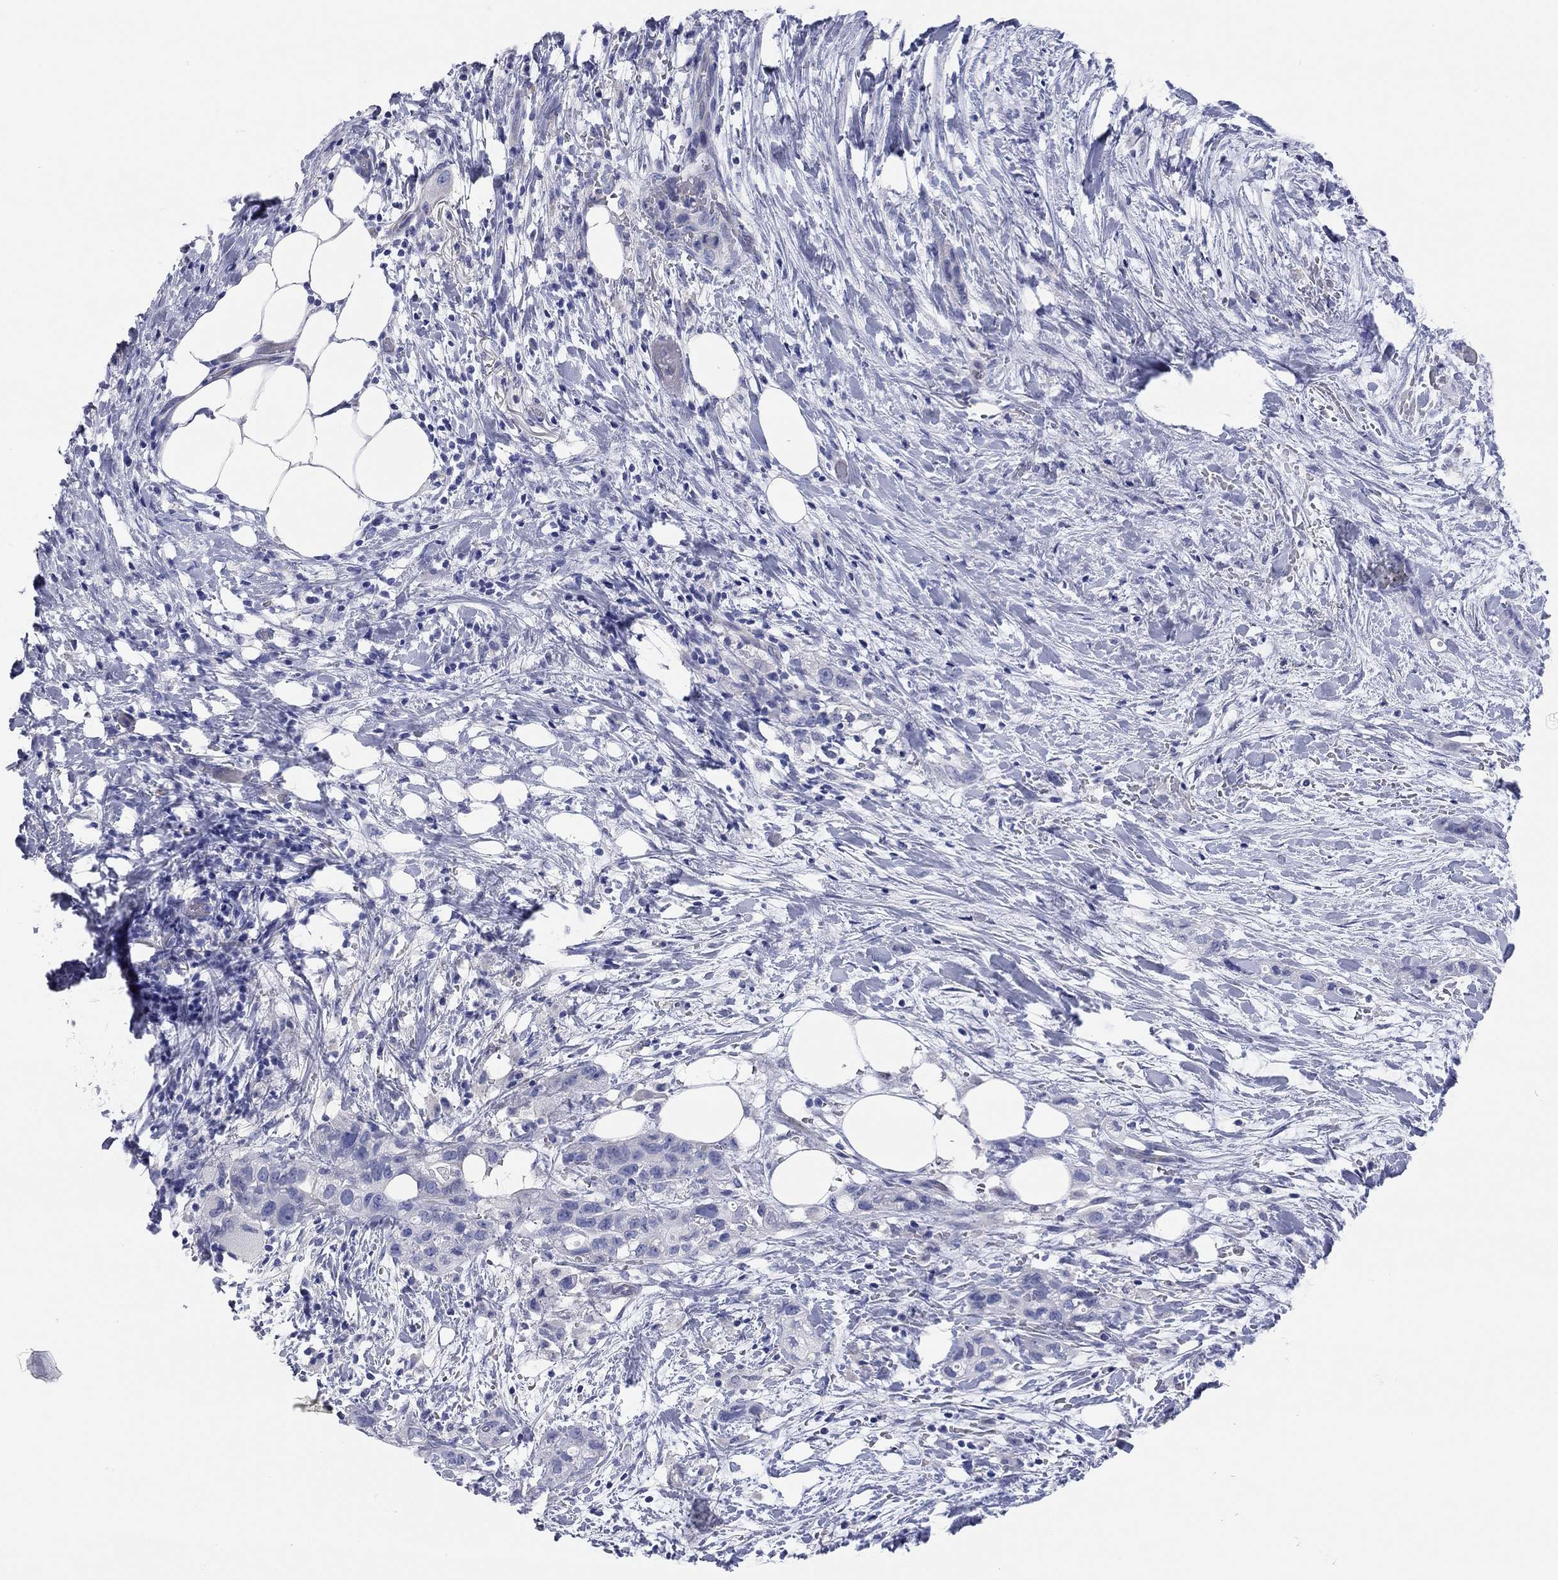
{"staining": {"intensity": "negative", "quantity": "none", "location": "none"}, "tissue": "pancreatic cancer", "cell_type": "Tumor cells", "image_type": "cancer", "snomed": [{"axis": "morphology", "description": "Adenocarcinoma, NOS"}, {"axis": "topography", "description": "Pancreas"}], "caption": "There is no significant positivity in tumor cells of adenocarcinoma (pancreatic). Brightfield microscopy of immunohistochemistry stained with DAB (brown) and hematoxylin (blue), captured at high magnification.", "gene": "TMEM221", "patient": {"sex": "female", "age": 72}}